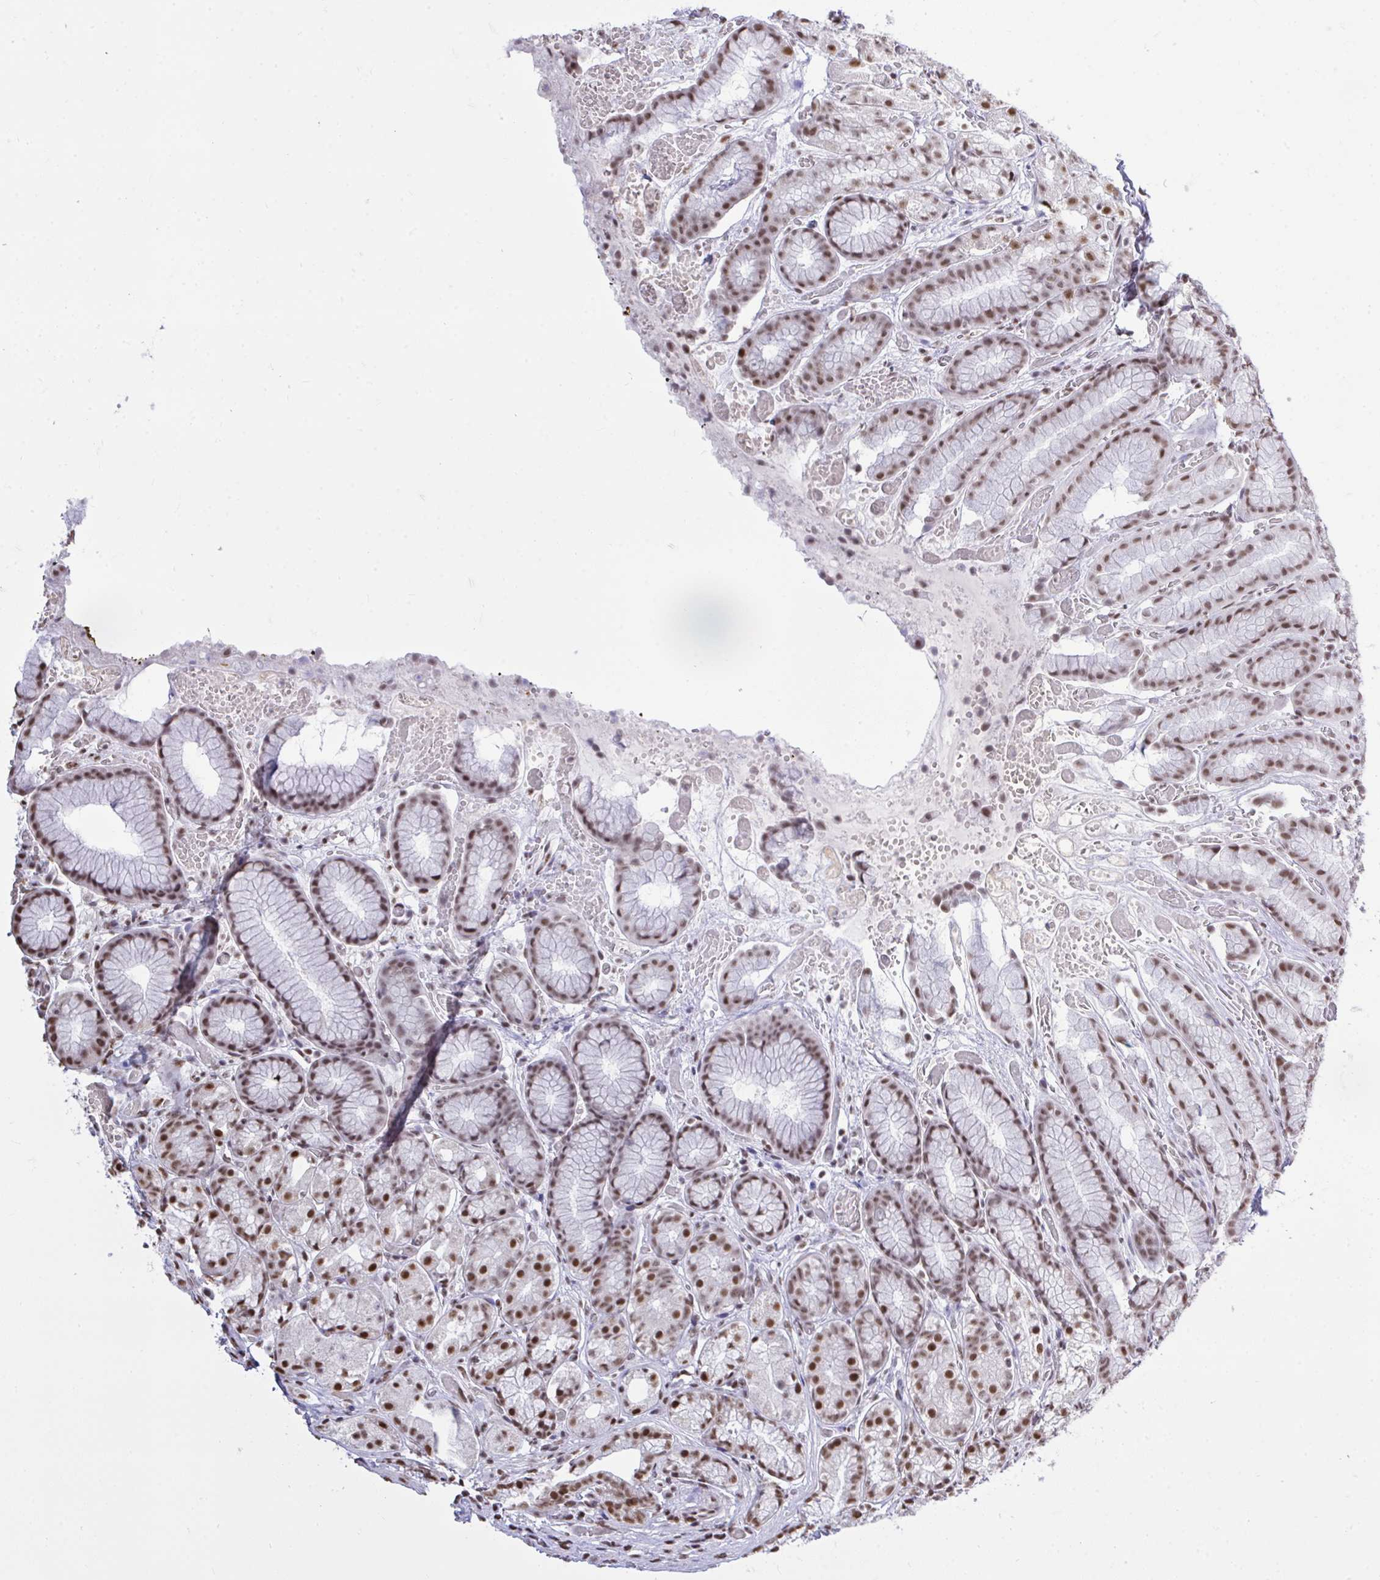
{"staining": {"intensity": "moderate", "quantity": ">75%", "location": "nuclear"}, "tissue": "stomach", "cell_type": "Glandular cells", "image_type": "normal", "snomed": [{"axis": "morphology", "description": "Normal tissue, NOS"}, {"axis": "topography", "description": "Smooth muscle"}, {"axis": "topography", "description": "Stomach"}], "caption": "Protein staining by immunohistochemistry (IHC) demonstrates moderate nuclear positivity in approximately >75% of glandular cells in benign stomach.", "gene": "HNRNPDL", "patient": {"sex": "male", "age": 70}}